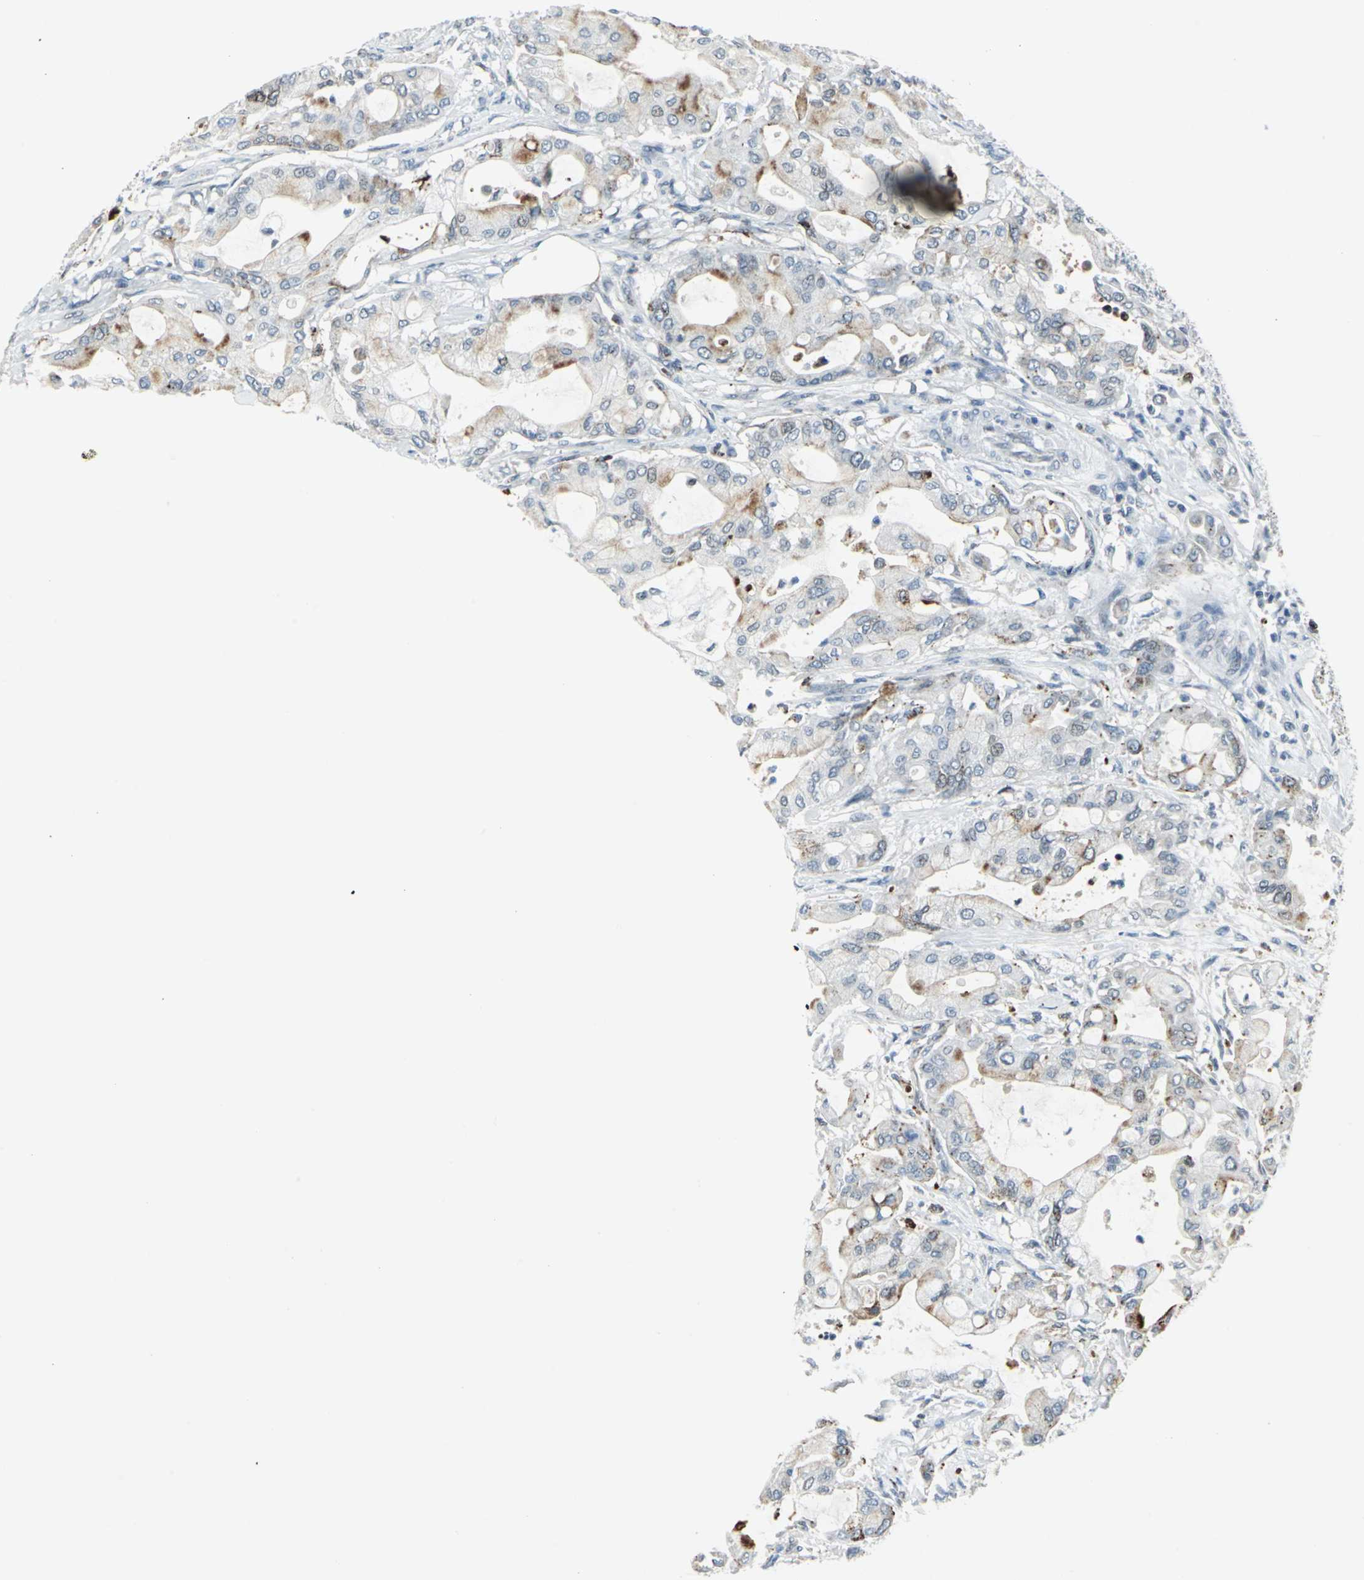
{"staining": {"intensity": "moderate", "quantity": "<25%", "location": "cytoplasmic/membranous"}, "tissue": "pancreatic cancer", "cell_type": "Tumor cells", "image_type": "cancer", "snomed": [{"axis": "morphology", "description": "Adenocarcinoma, NOS"}, {"axis": "morphology", "description": "Adenocarcinoma, metastatic, NOS"}, {"axis": "topography", "description": "Lymph node"}, {"axis": "topography", "description": "Pancreas"}, {"axis": "topography", "description": "Duodenum"}], "caption": "This histopathology image demonstrates IHC staining of metastatic adenocarcinoma (pancreatic), with low moderate cytoplasmic/membranous positivity in about <25% of tumor cells.", "gene": "SNUPN", "patient": {"sex": "female", "age": 64}}